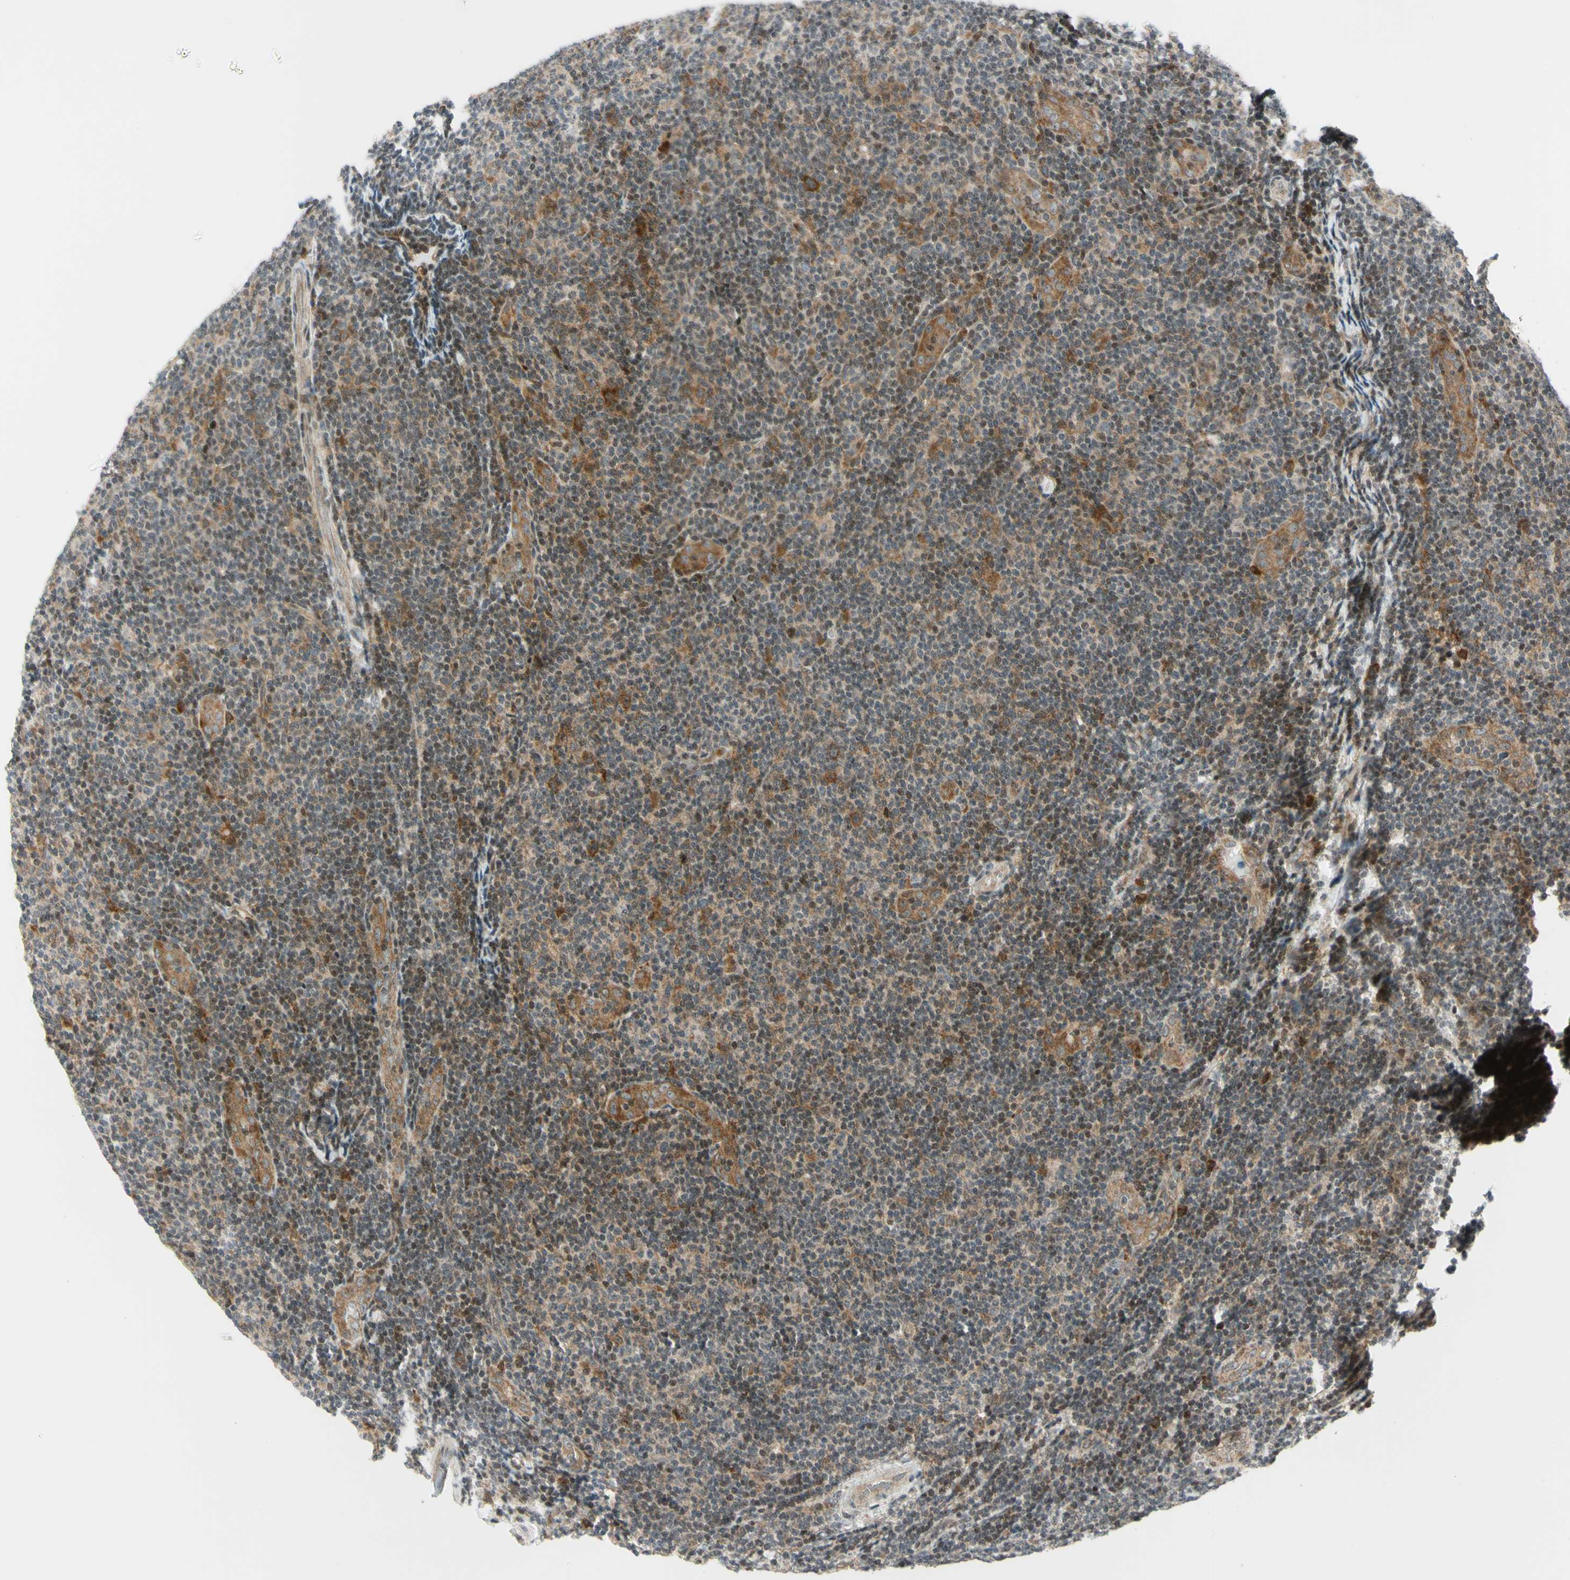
{"staining": {"intensity": "moderate", "quantity": "25%-75%", "location": "cytoplasmic/membranous"}, "tissue": "lymphoma", "cell_type": "Tumor cells", "image_type": "cancer", "snomed": [{"axis": "morphology", "description": "Malignant lymphoma, non-Hodgkin's type, Low grade"}, {"axis": "topography", "description": "Lymph node"}], "caption": "Immunohistochemistry (IHC) (DAB) staining of human lymphoma demonstrates moderate cytoplasmic/membranous protein positivity in about 25%-75% of tumor cells.", "gene": "TPT1", "patient": {"sex": "male", "age": 83}}